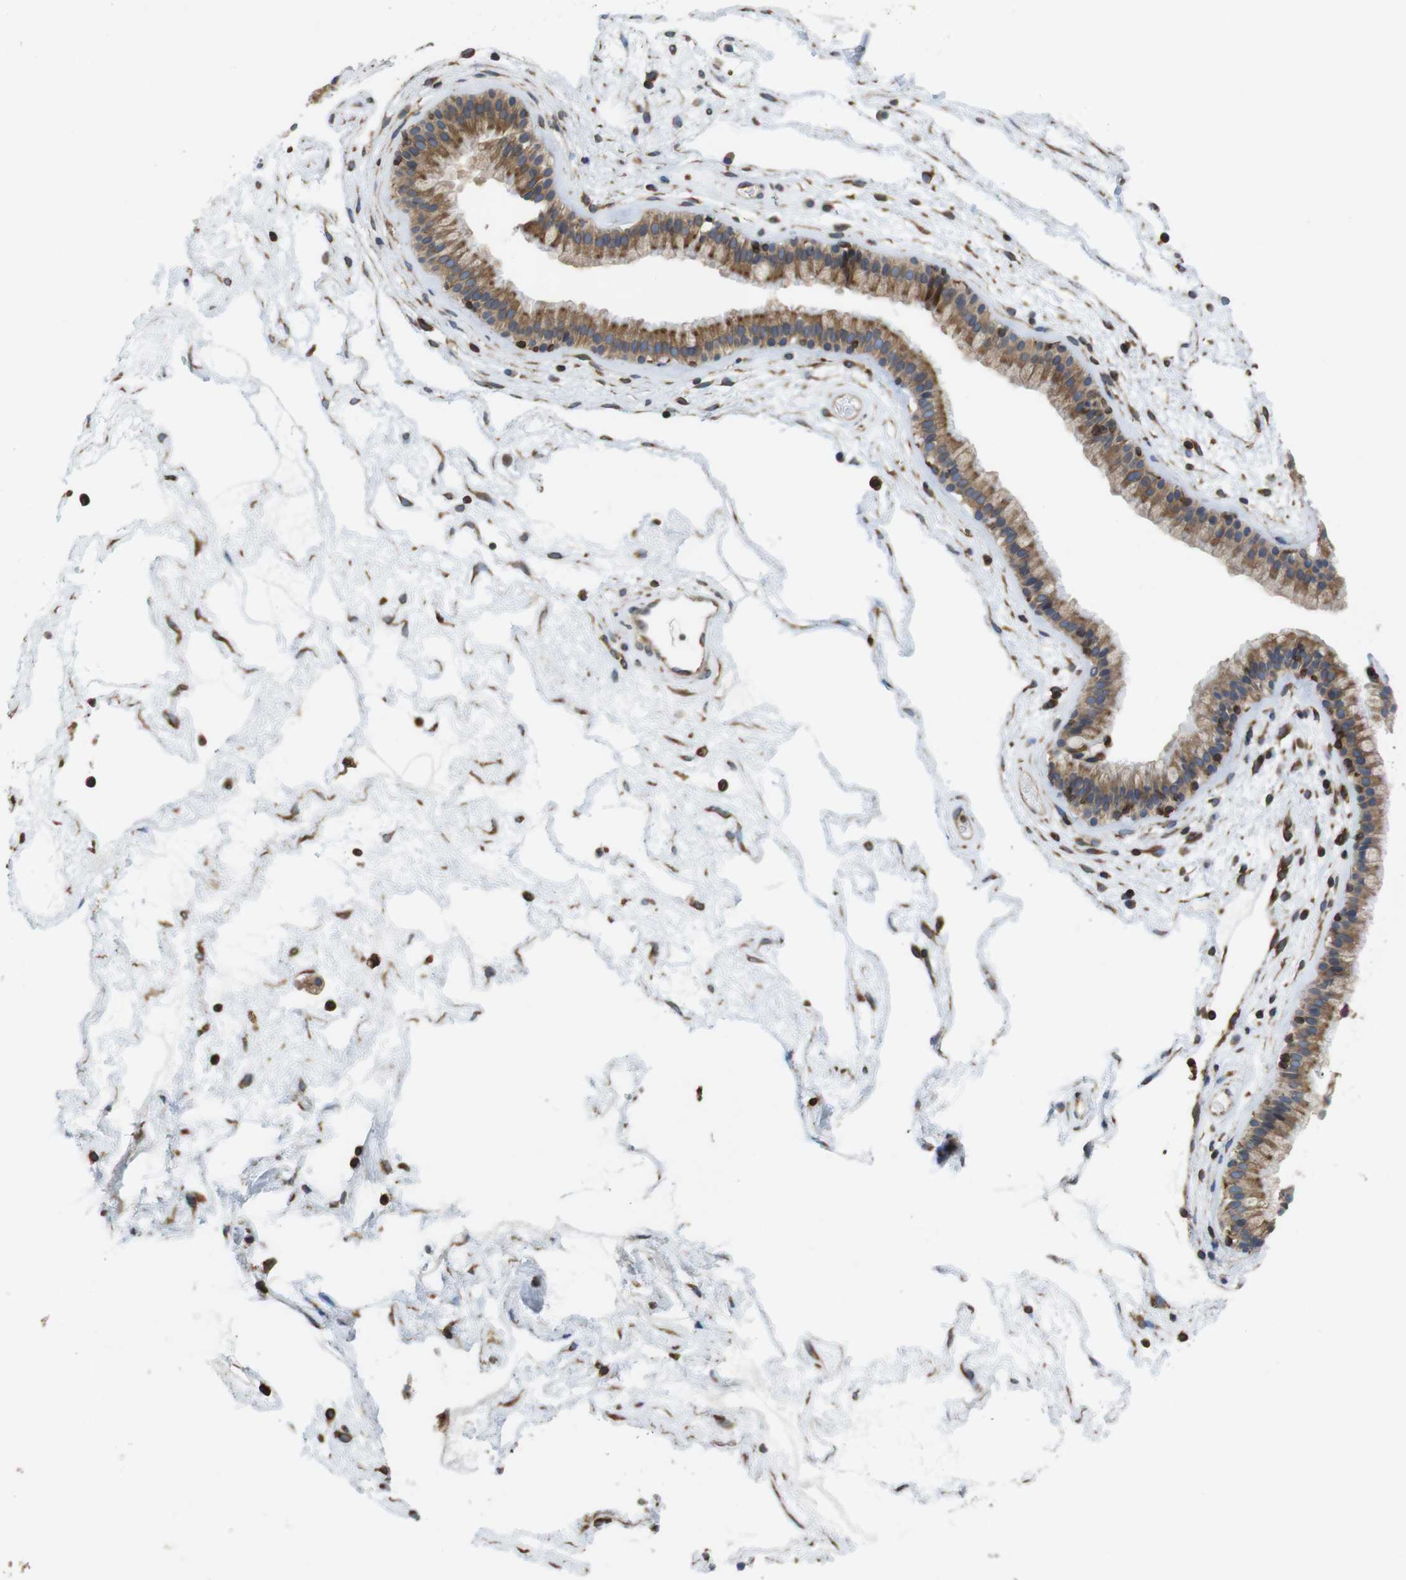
{"staining": {"intensity": "moderate", "quantity": ">75%", "location": "cytoplasmic/membranous"}, "tissue": "nasopharynx", "cell_type": "Respiratory epithelial cells", "image_type": "normal", "snomed": [{"axis": "morphology", "description": "Normal tissue, NOS"}, {"axis": "morphology", "description": "Inflammation, NOS"}, {"axis": "topography", "description": "Nasopharynx"}], "caption": "Immunohistochemical staining of benign nasopharynx exhibits moderate cytoplasmic/membranous protein staining in approximately >75% of respiratory epithelial cells. The protein of interest is shown in brown color, while the nuclei are stained blue.", "gene": "ARL6IP5", "patient": {"sex": "male", "age": 48}}